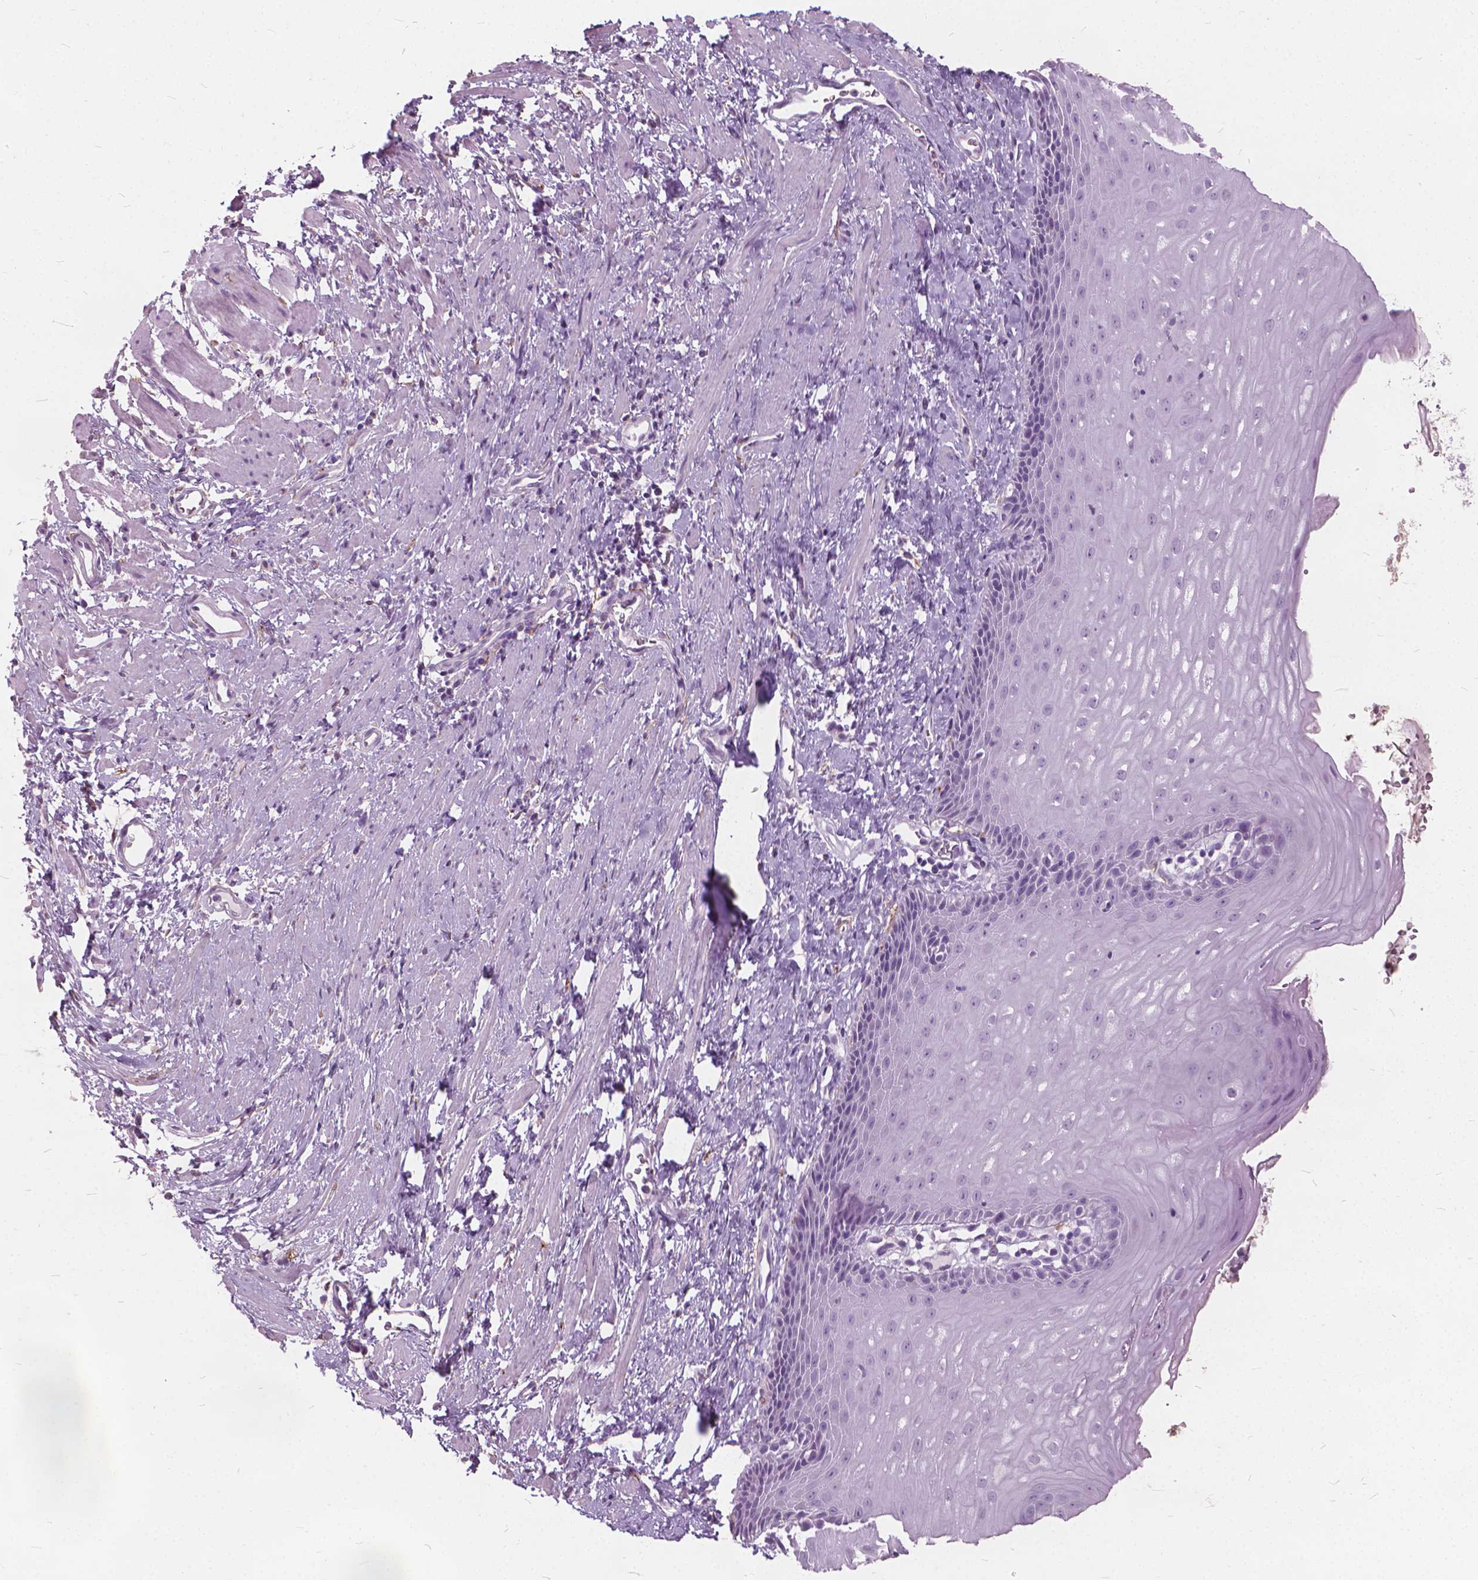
{"staining": {"intensity": "negative", "quantity": "none", "location": "none"}, "tissue": "esophagus", "cell_type": "Squamous epithelial cells", "image_type": "normal", "snomed": [{"axis": "morphology", "description": "Normal tissue, NOS"}, {"axis": "topography", "description": "Esophagus"}], "caption": "IHC of normal human esophagus exhibits no expression in squamous epithelial cells.", "gene": "DNM1", "patient": {"sex": "male", "age": 64}}